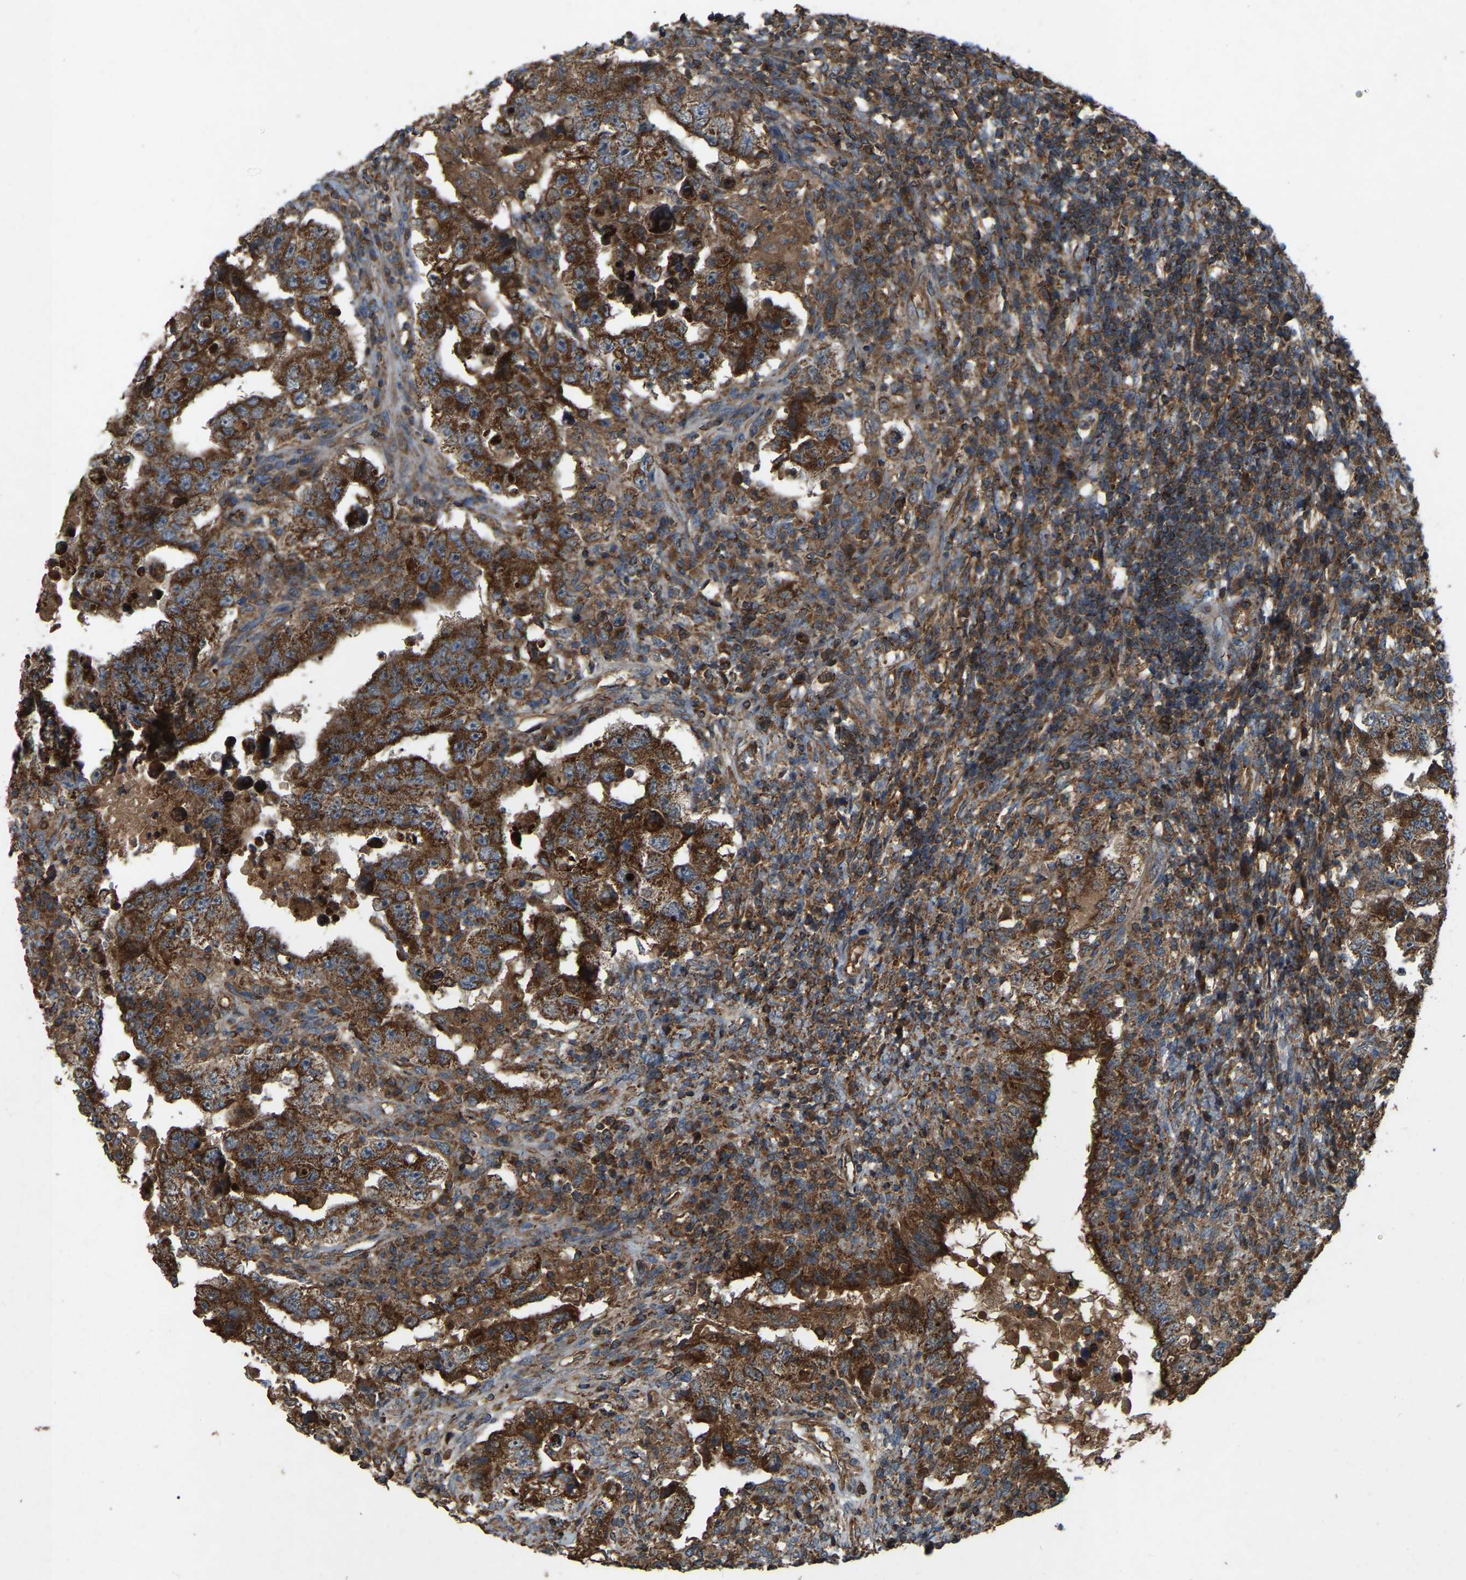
{"staining": {"intensity": "strong", "quantity": ">75%", "location": "cytoplasmic/membranous"}, "tissue": "testis cancer", "cell_type": "Tumor cells", "image_type": "cancer", "snomed": [{"axis": "morphology", "description": "Carcinoma, Embryonal, NOS"}, {"axis": "topography", "description": "Testis"}], "caption": "Immunohistochemical staining of human testis embryonal carcinoma demonstrates strong cytoplasmic/membranous protein positivity in approximately >75% of tumor cells.", "gene": "SAMD9L", "patient": {"sex": "male", "age": 26}}